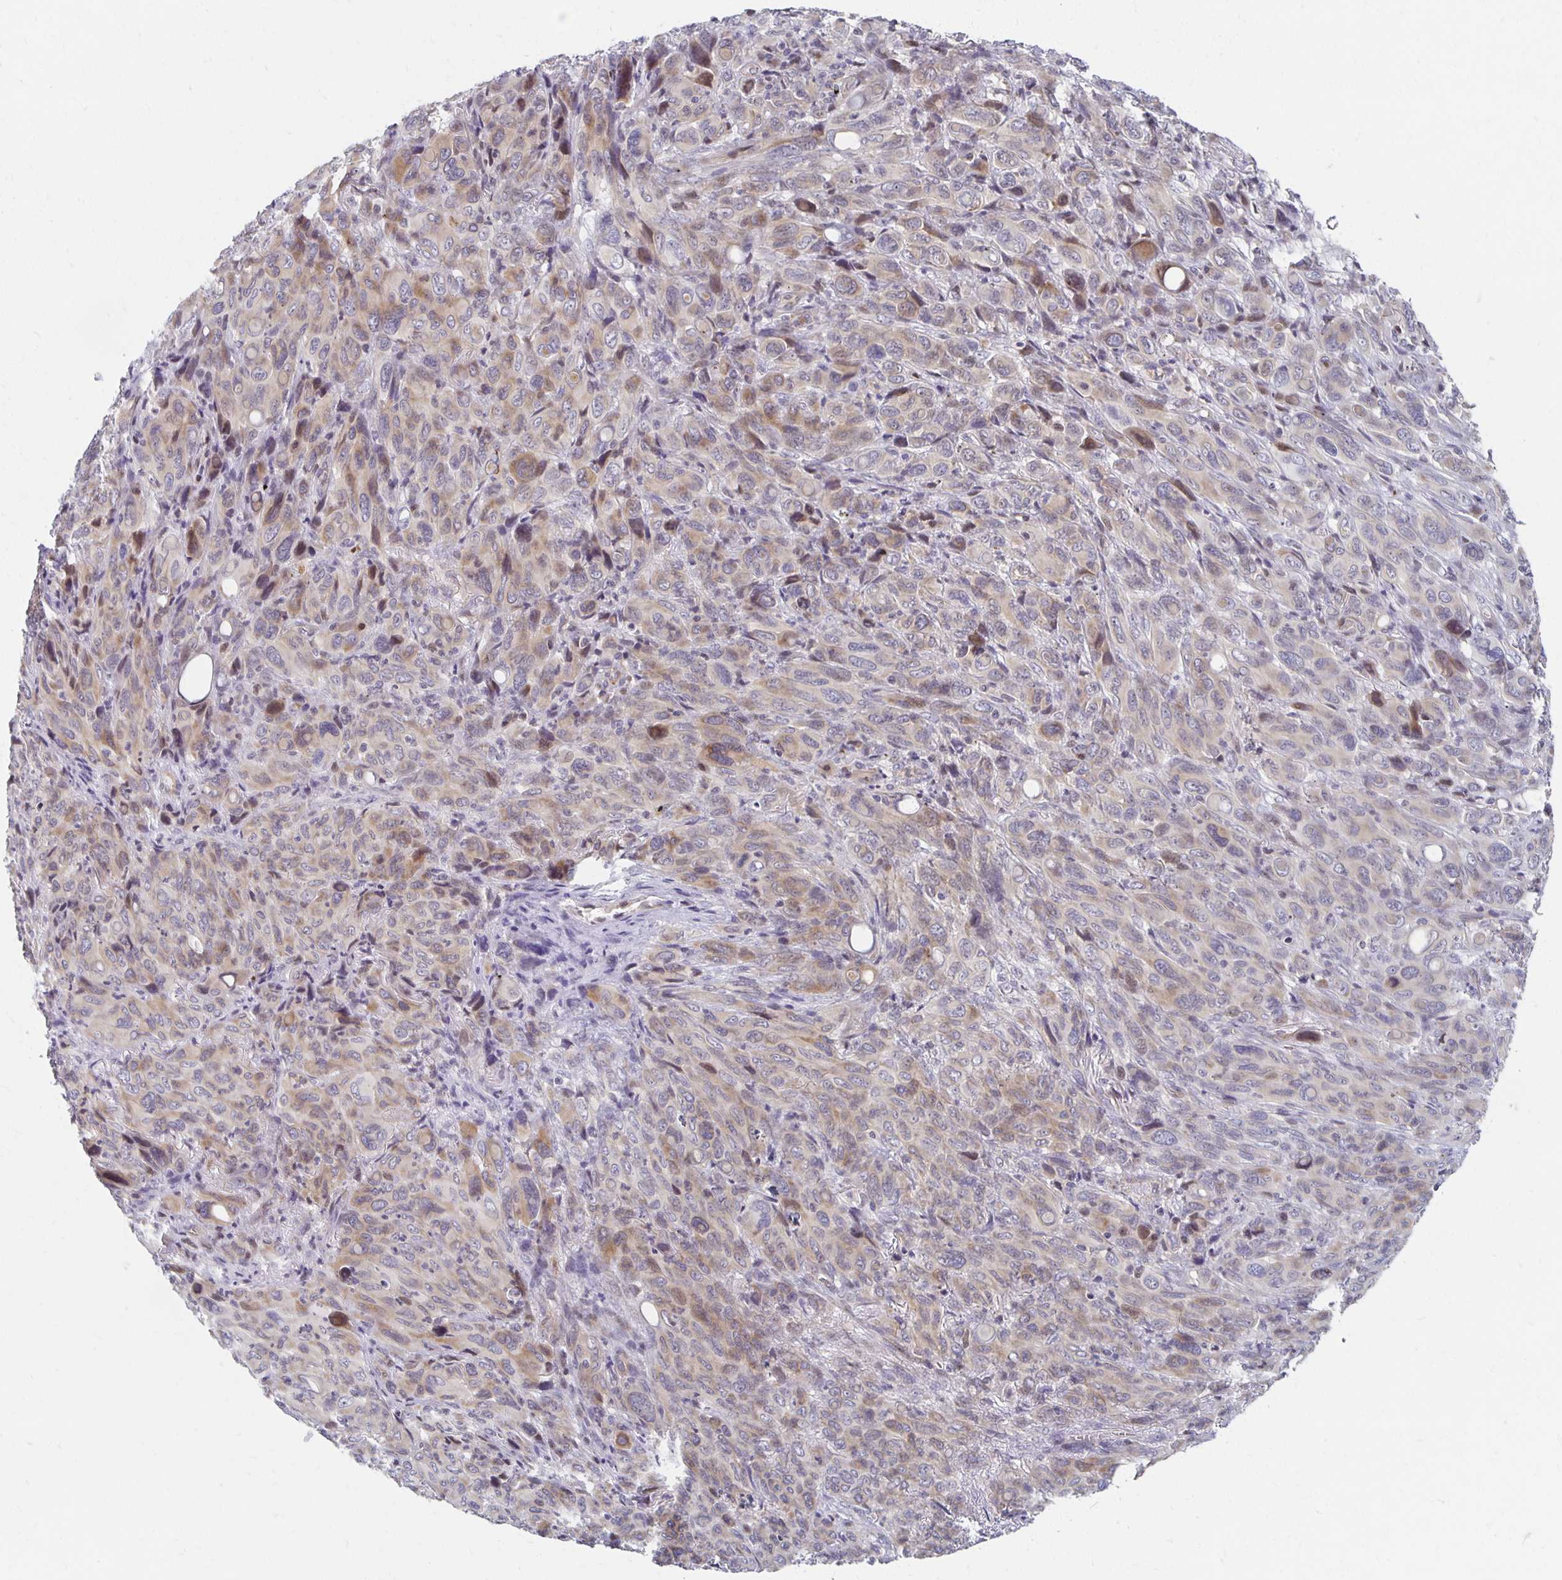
{"staining": {"intensity": "weak", "quantity": "25%-75%", "location": "cytoplasmic/membranous"}, "tissue": "melanoma", "cell_type": "Tumor cells", "image_type": "cancer", "snomed": [{"axis": "morphology", "description": "Malignant melanoma, Metastatic site"}, {"axis": "topography", "description": "Lung"}], "caption": "A brown stain labels weak cytoplasmic/membranous positivity of a protein in human melanoma tumor cells. Nuclei are stained in blue.", "gene": "HCFC1R1", "patient": {"sex": "male", "age": 48}}